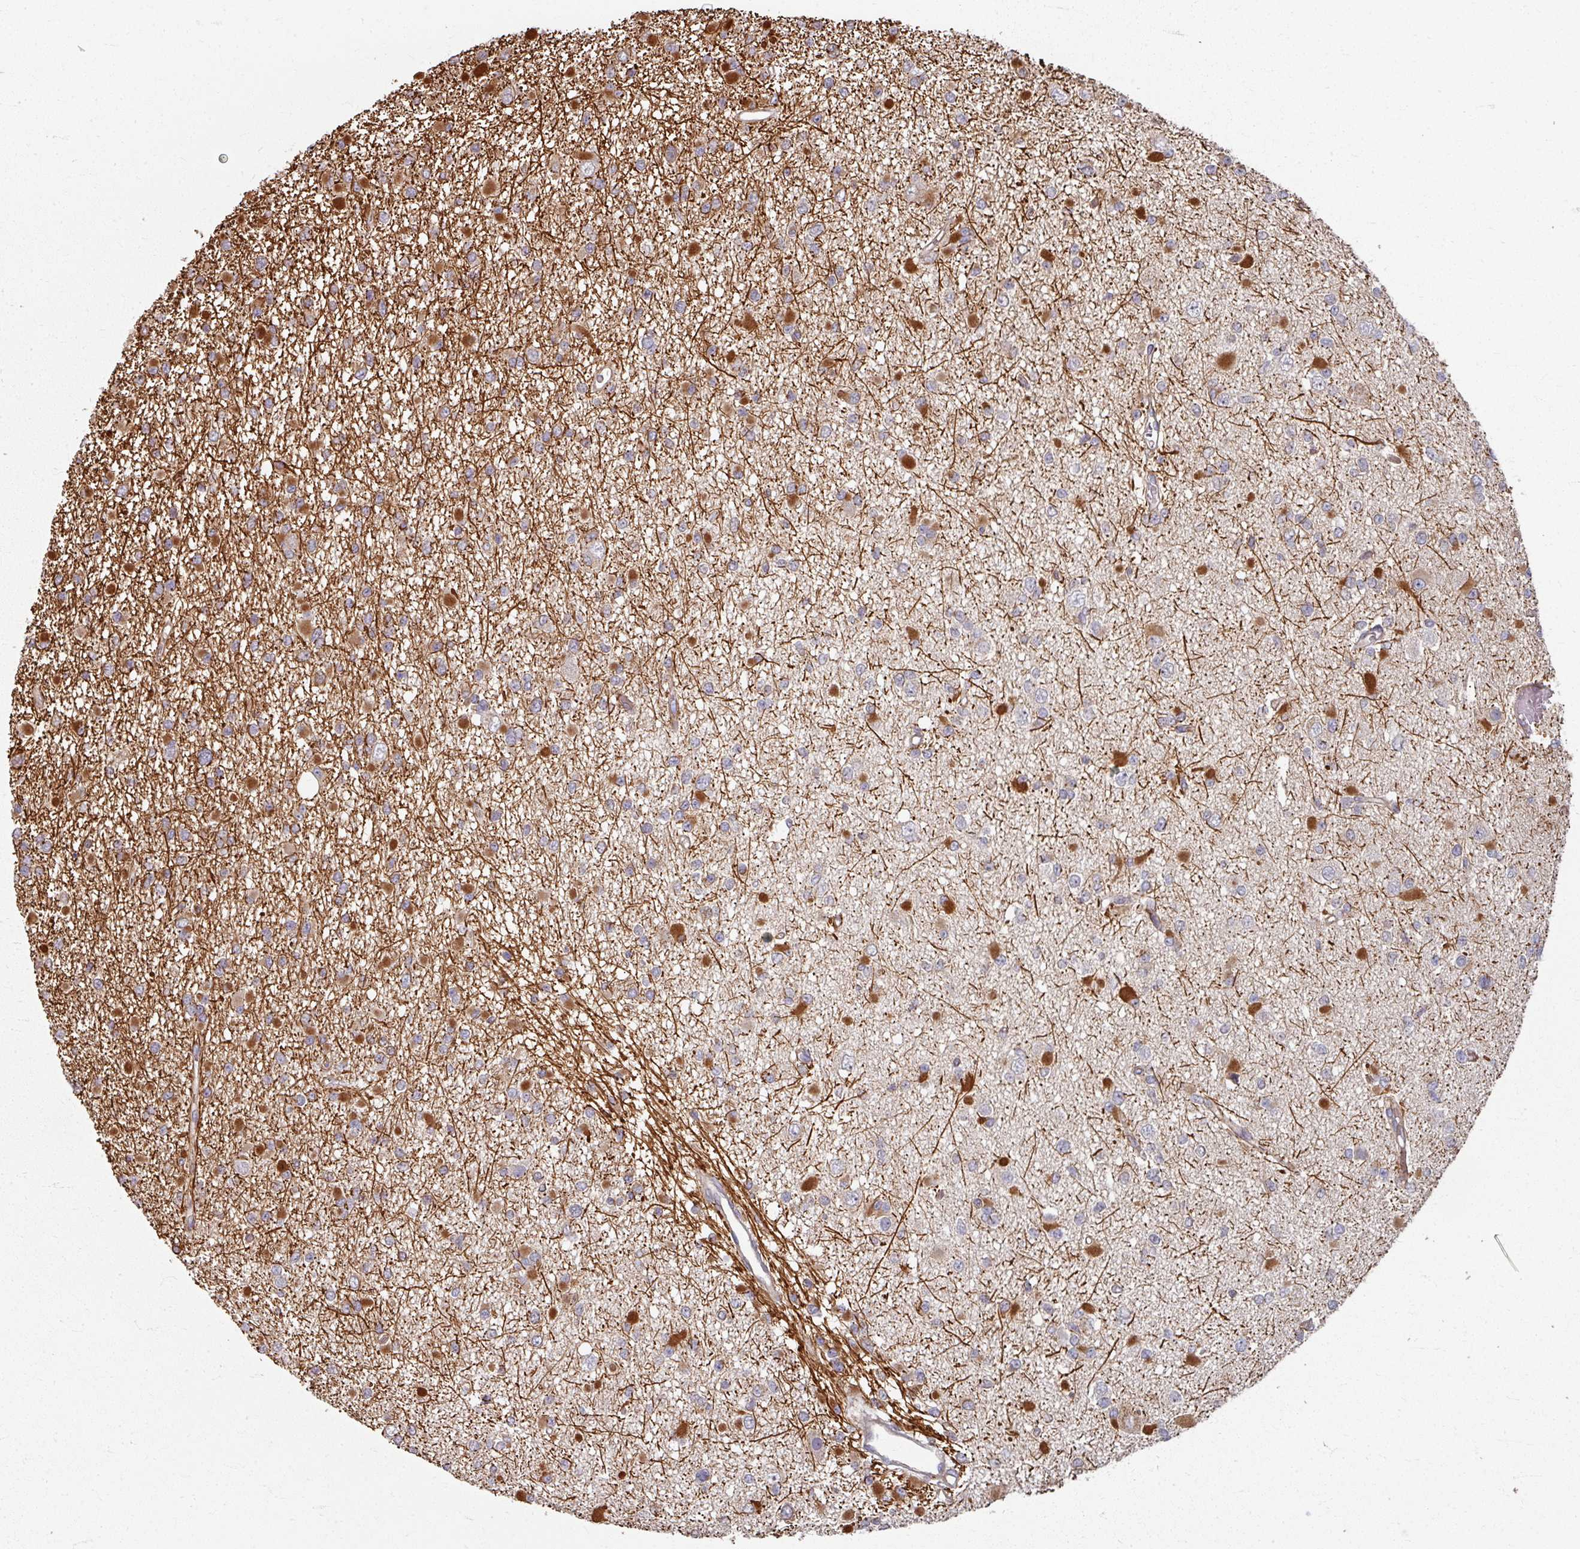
{"staining": {"intensity": "moderate", "quantity": "<25%", "location": "cytoplasmic/membranous"}, "tissue": "glioma", "cell_type": "Tumor cells", "image_type": "cancer", "snomed": [{"axis": "morphology", "description": "Glioma, malignant, Low grade"}, {"axis": "topography", "description": "Brain"}], "caption": "Brown immunohistochemical staining in malignant glioma (low-grade) exhibits moderate cytoplasmic/membranous expression in about <25% of tumor cells. (DAB IHC with brightfield microscopy, high magnification).", "gene": "CCDC68", "patient": {"sex": "female", "age": 22}}